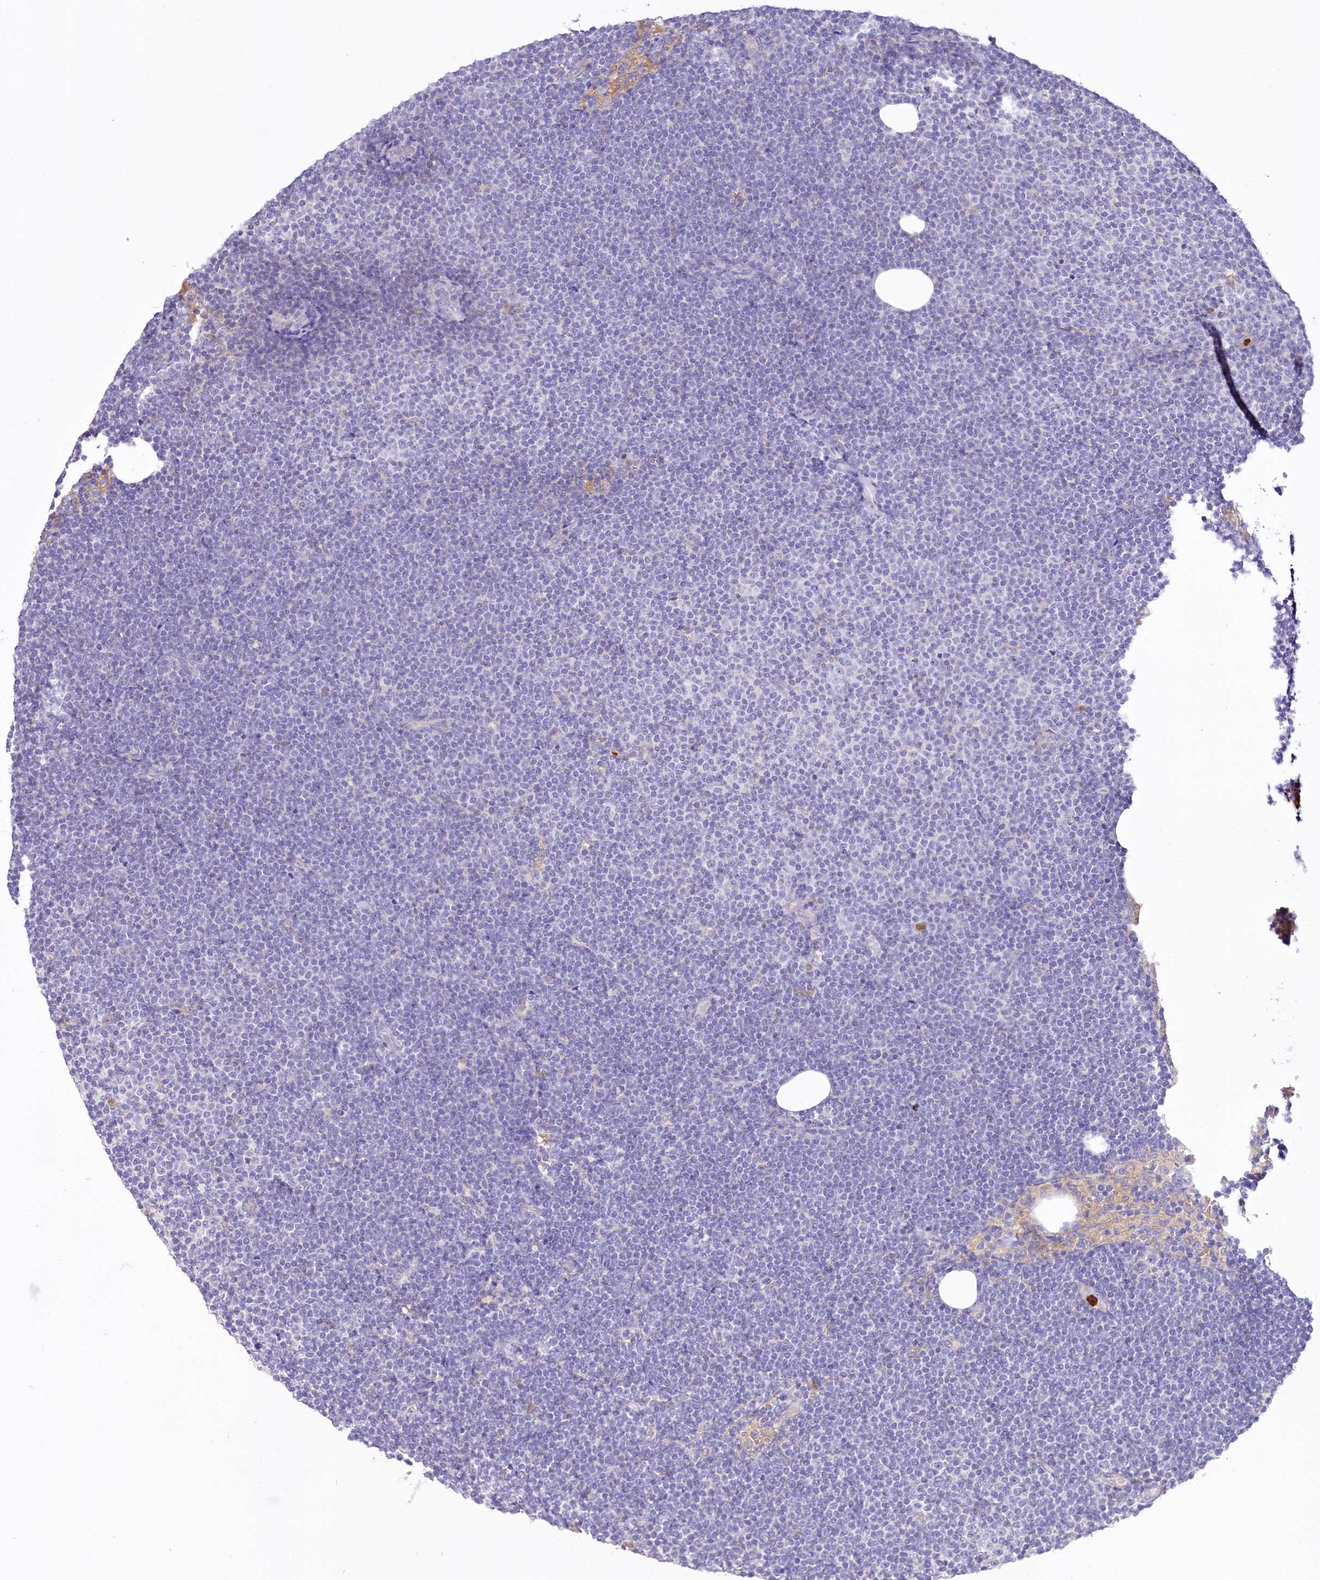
{"staining": {"intensity": "negative", "quantity": "none", "location": "none"}, "tissue": "lymphoma", "cell_type": "Tumor cells", "image_type": "cancer", "snomed": [{"axis": "morphology", "description": "Malignant lymphoma, non-Hodgkin's type, Low grade"}, {"axis": "topography", "description": "Lymph node"}], "caption": "Immunohistochemistry image of neoplastic tissue: lymphoma stained with DAB demonstrates no significant protein expression in tumor cells.", "gene": "DPYD", "patient": {"sex": "female", "age": 53}}